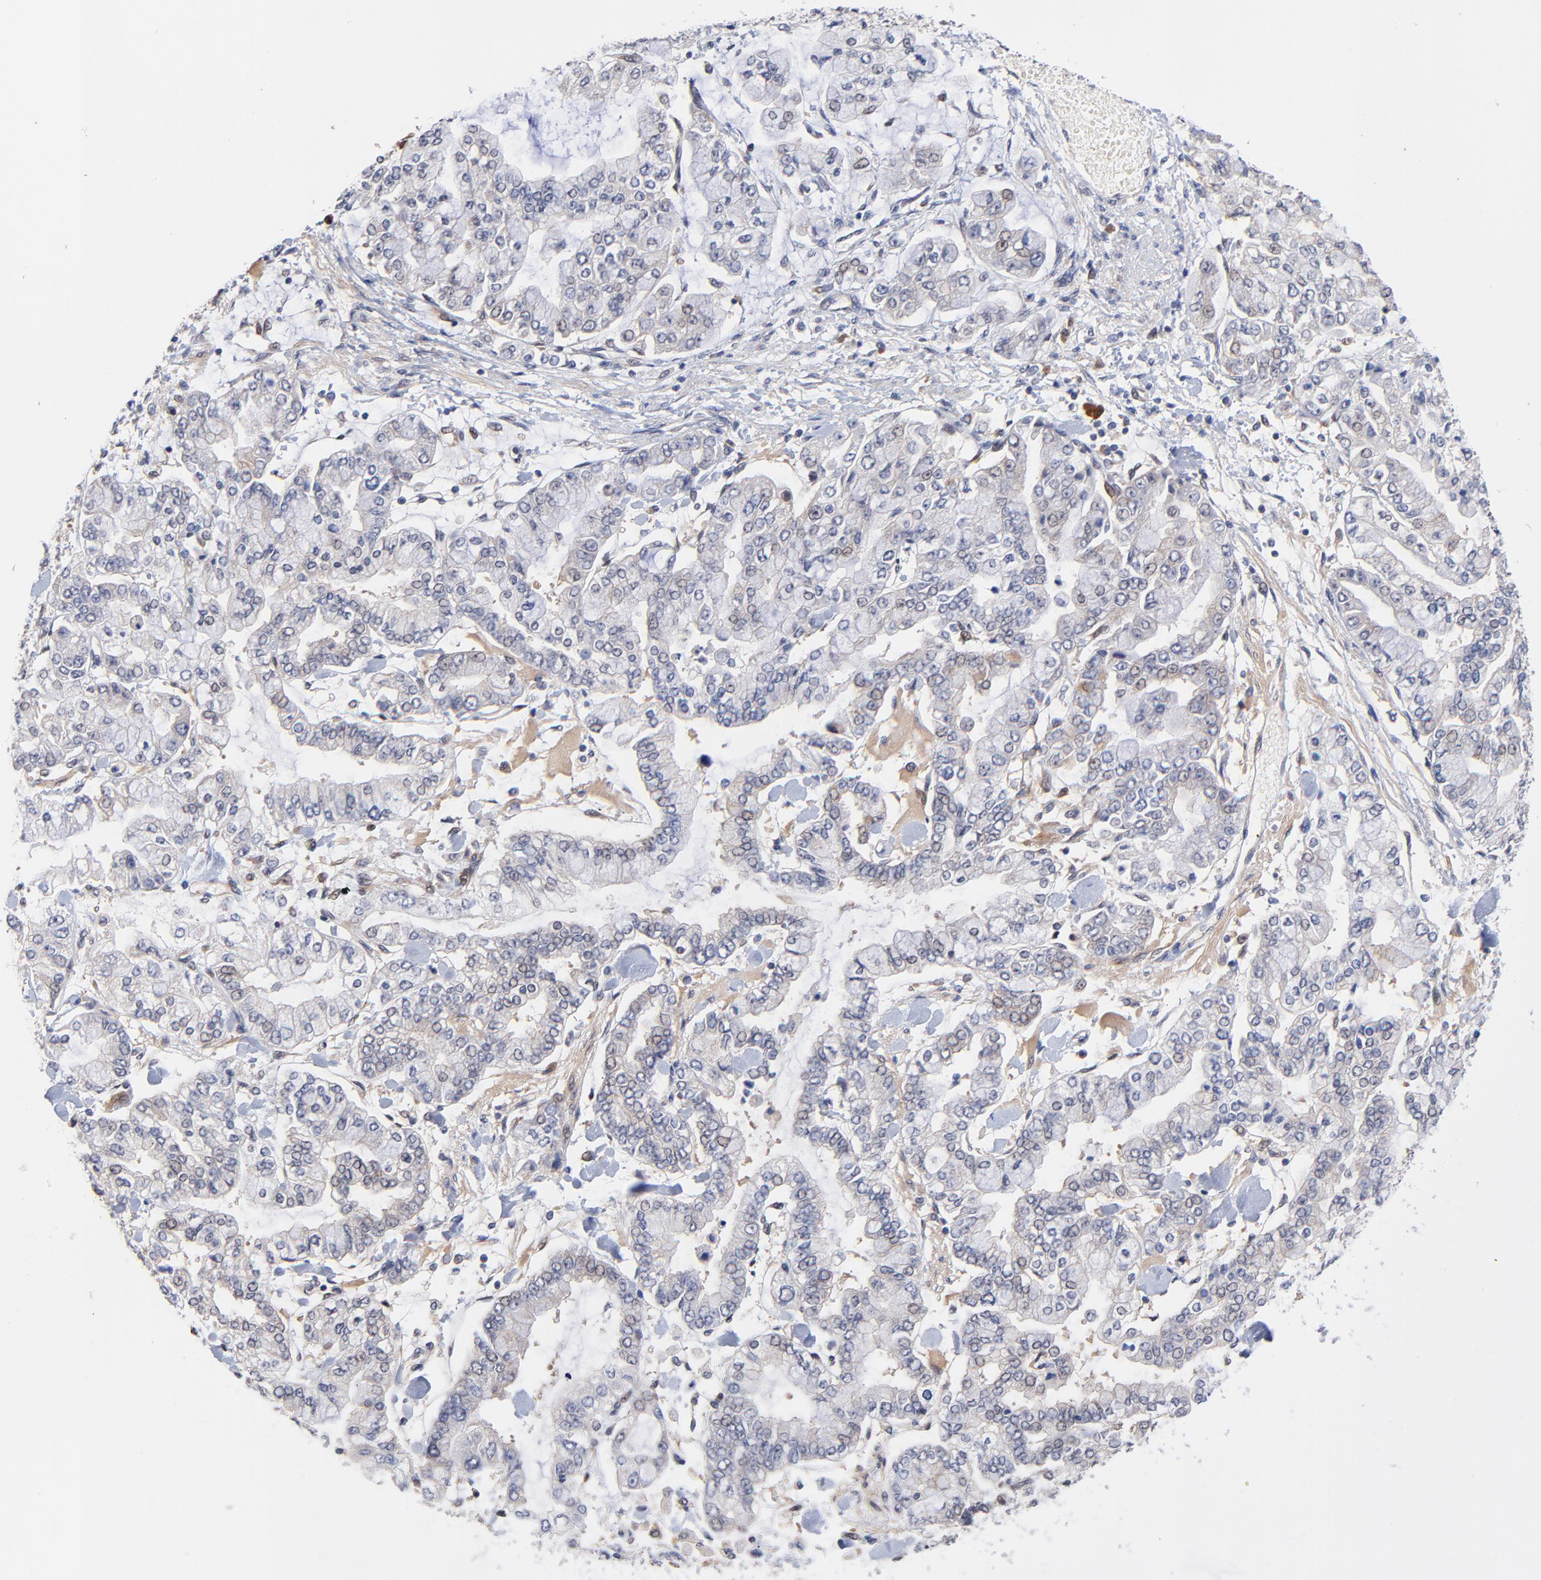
{"staining": {"intensity": "weak", "quantity": "<25%", "location": "nuclear"}, "tissue": "stomach cancer", "cell_type": "Tumor cells", "image_type": "cancer", "snomed": [{"axis": "morphology", "description": "Normal tissue, NOS"}, {"axis": "morphology", "description": "Adenocarcinoma, NOS"}, {"axis": "topography", "description": "Stomach, upper"}, {"axis": "topography", "description": "Stomach"}], "caption": "This is an immunohistochemistry image of human adenocarcinoma (stomach). There is no staining in tumor cells.", "gene": "TXNL1", "patient": {"sex": "male", "age": 76}}